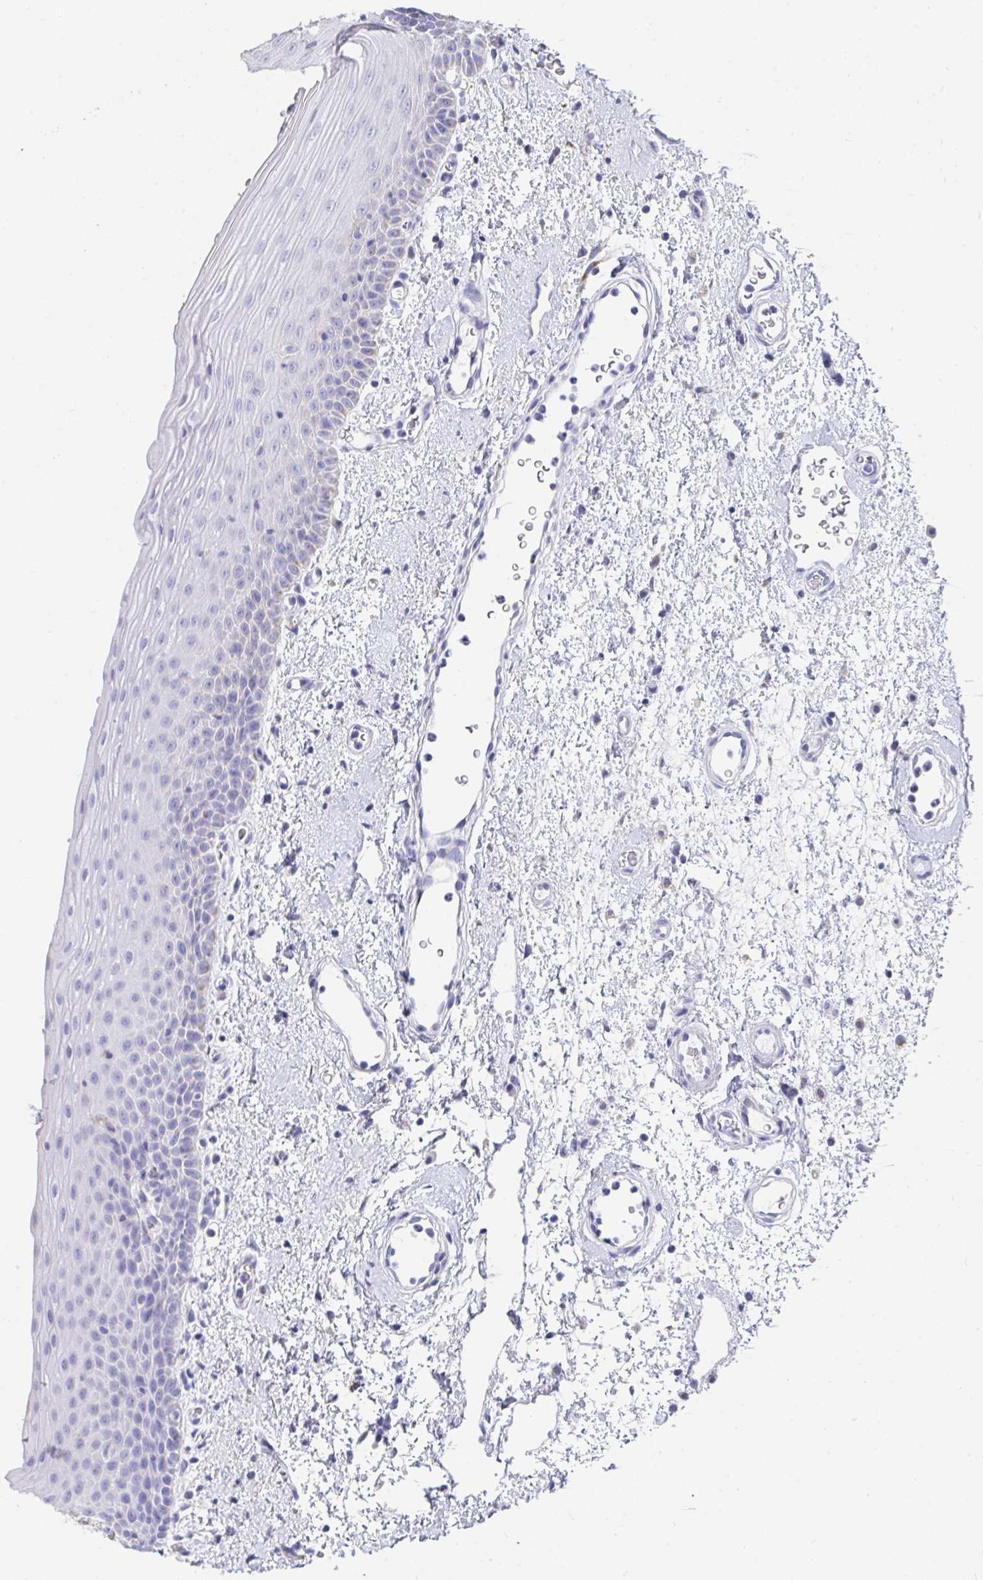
{"staining": {"intensity": "negative", "quantity": "none", "location": "none"}, "tissue": "oral mucosa", "cell_type": "Squamous epithelial cells", "image_type": "normal", "snomed": [{"axis": "morphology", "description": "Normal tissue, NOS"}, {"axis": "topography", "description": "Oral tissue"}, {"axis": "topography", "description": "Head-Neck"}], "caption": "IHC micrograph of normal human oral mucosa stained for a protein (brown), which displays no expression in squamous epithelial cells.", "gene": "AIFM1", "patient": {"sex": "female", "age": 55}}